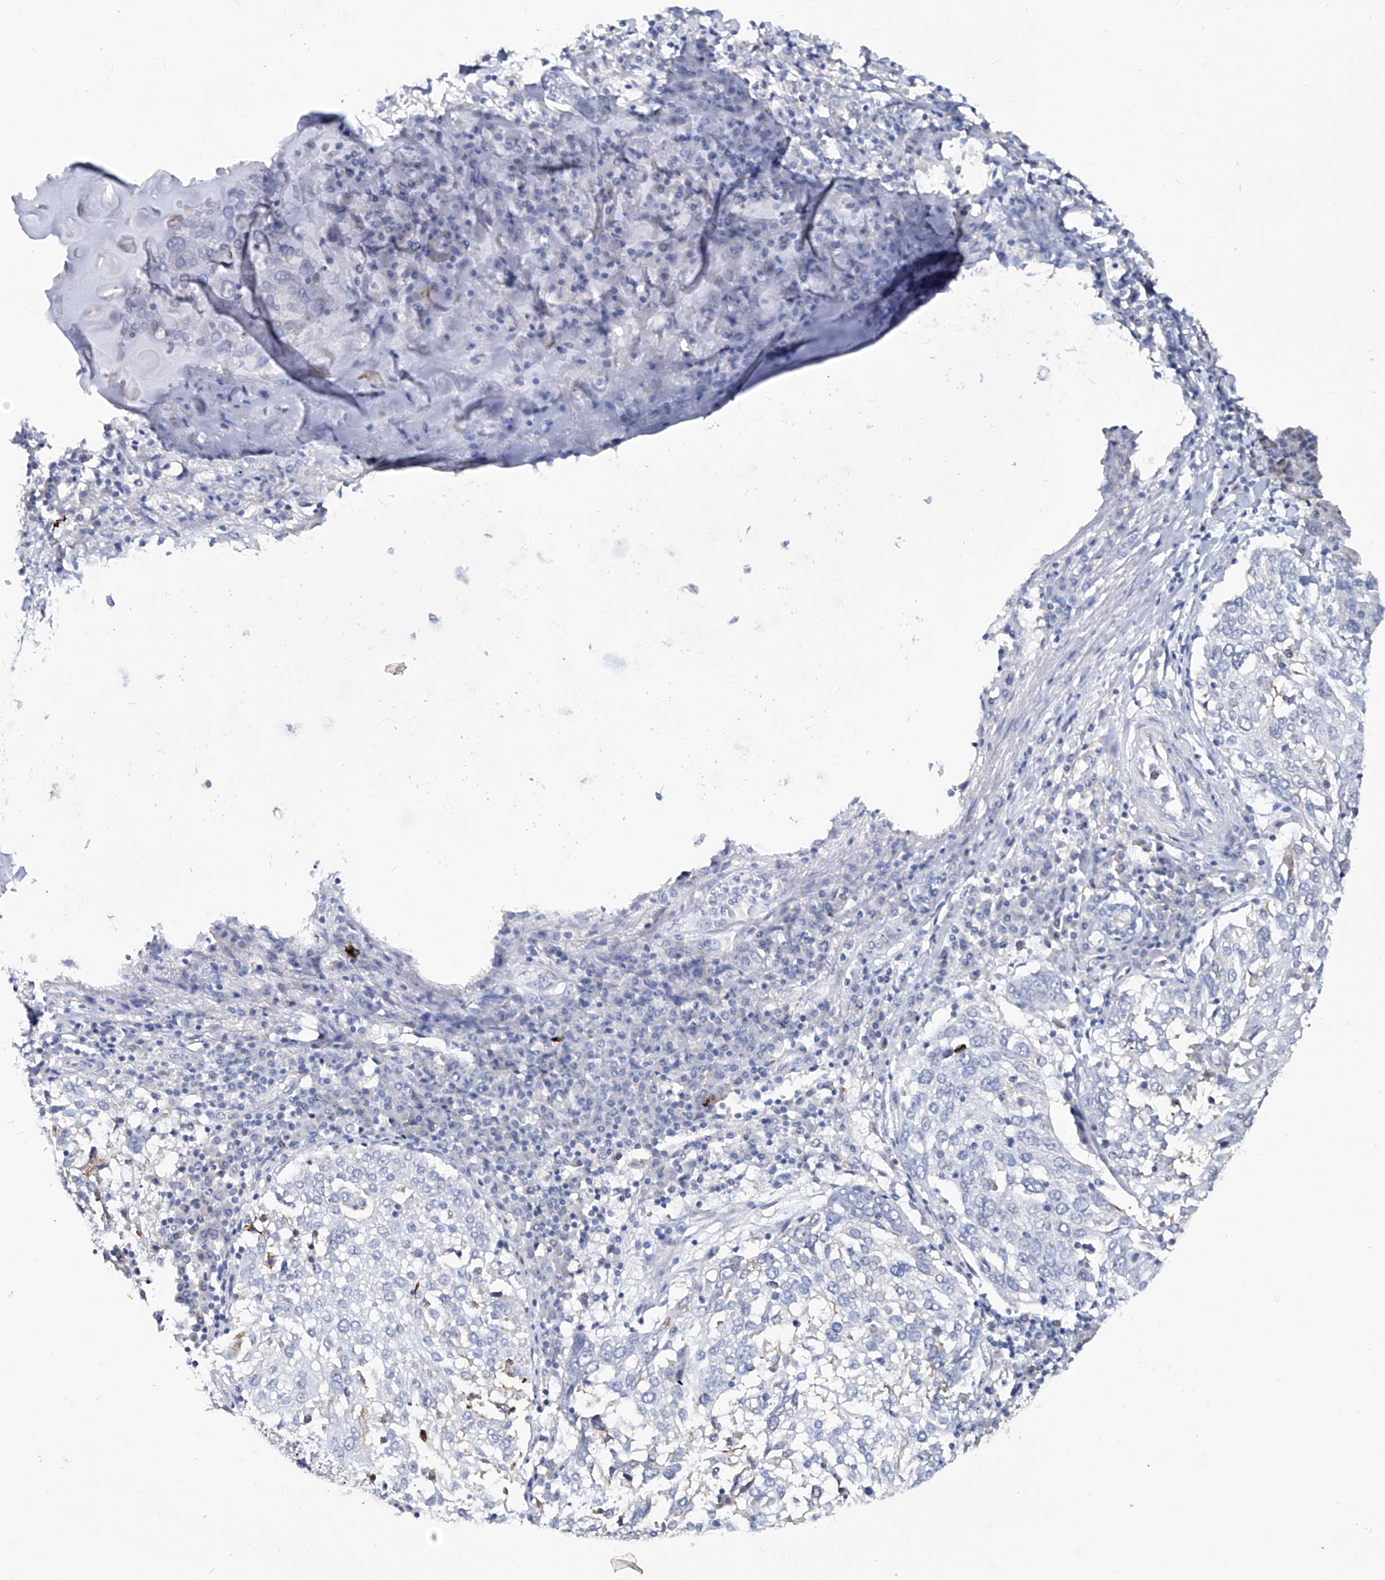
{"staining": {"intensity": "negative", "quantity": "none", "location": "none"}, "tissue": "lung cancer", "cell_type": "Tumor cells", "image_type": "cancer", "snomed": [{"axis": "morphology", "description": "Squamous cell carcinoma, NOS"}, {"axis": "topography", "description": "Lung"}], "caption": "Tumor cells are negative for protein expression in human lung cancer (squamous cell carcinoma).", "gene": "KLHL17", "patient": {"sex": "male", "age": 65}}